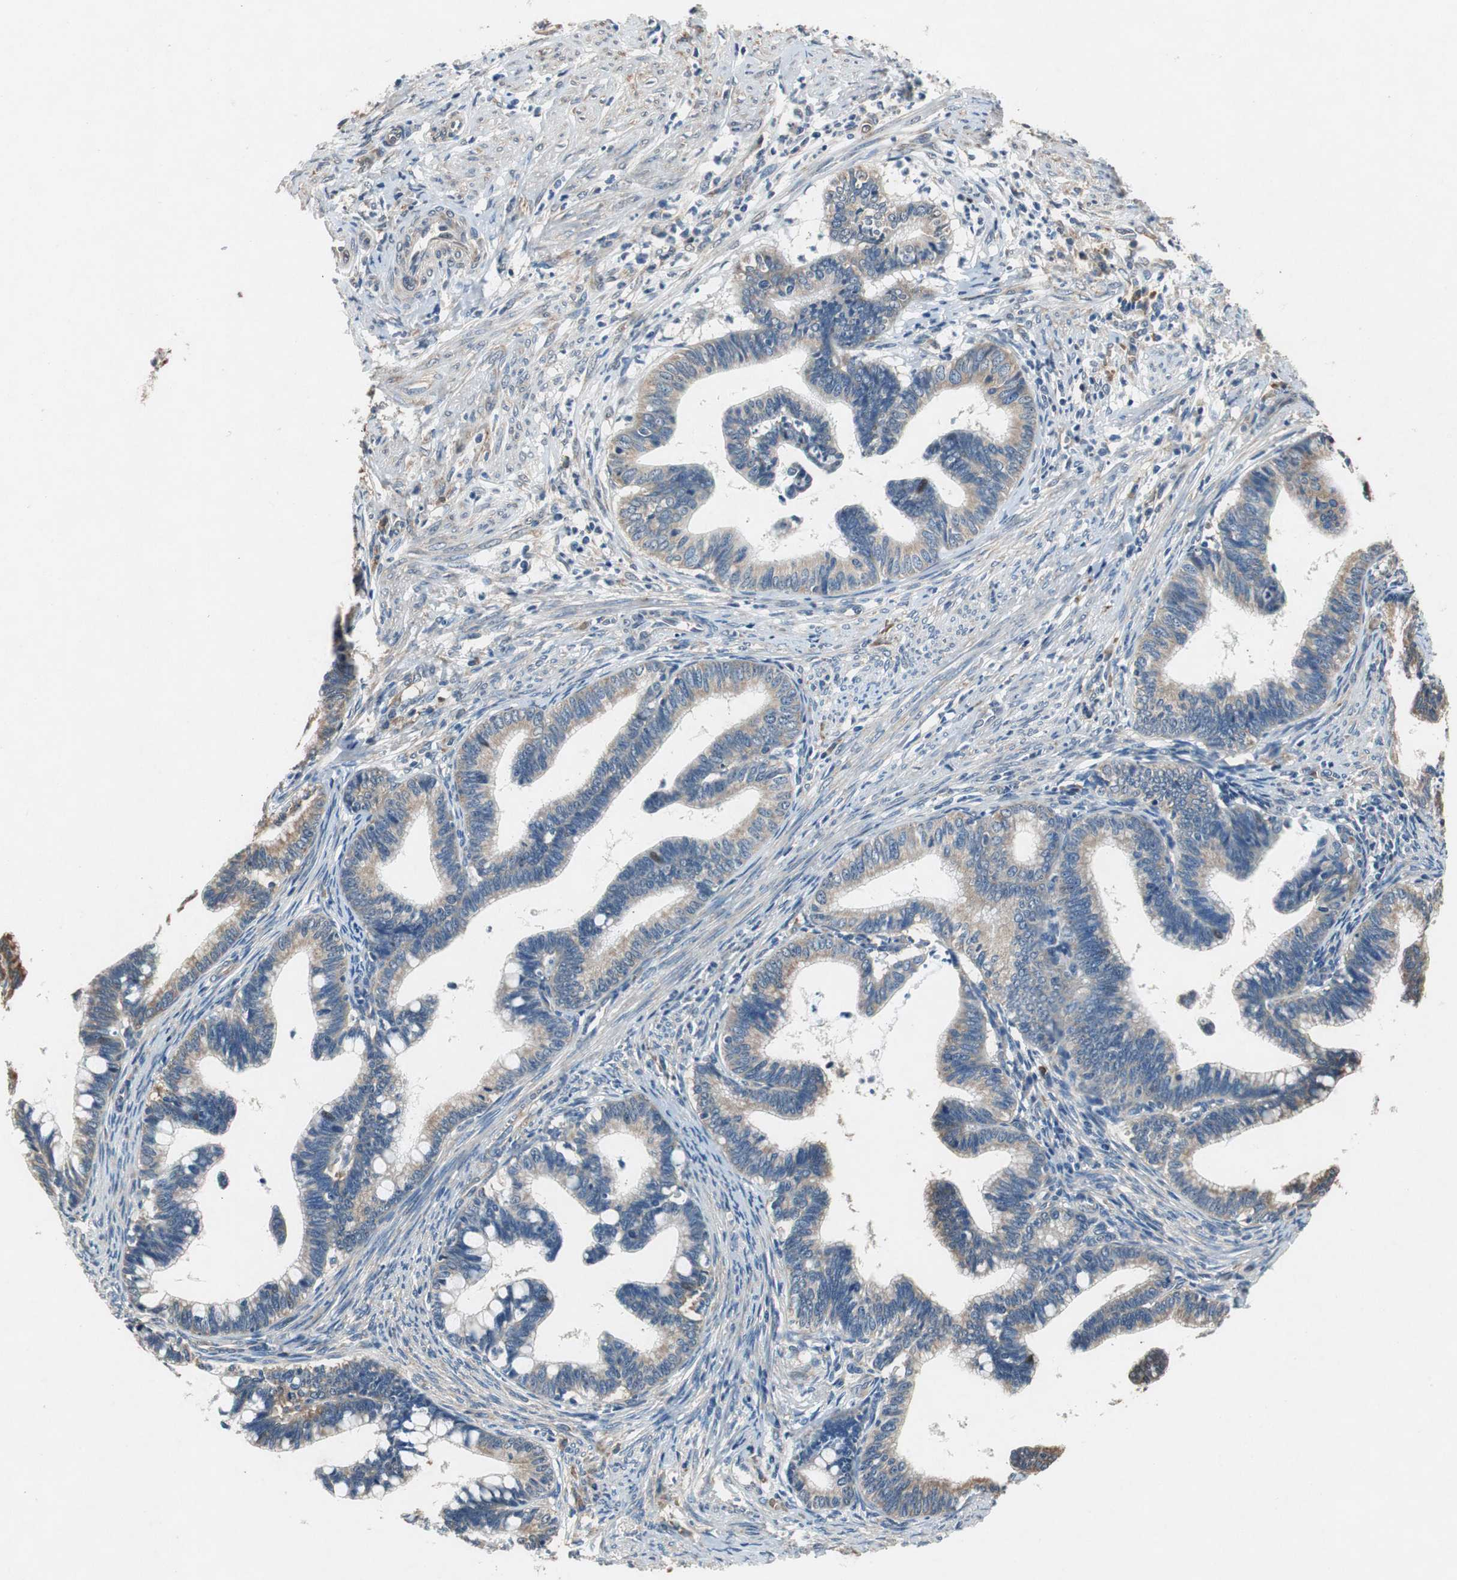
{"staining": {"intensity": "weak", "quantity": ">75%", "location": "cytoplasmic/membranous"}, "tissue": "cervical cancer", "cell_type": "Tumor cells", "image_type": "cancer", "snomed": [{"axis": "morphology", "description": "Adenocarcinoma, NOS"}, {"axis": "topography", "description": "Cervix"}], "caption": "An immunohistochemistry image of neoplastic tissue is shown. Protein staining in brown shows weak cytoplasmic/membranous positivity in cervical cancer (adenocarcinoma) within tumor cells.", "gene": "RPL35", "patient": {"sex": "female", "age": 36}}